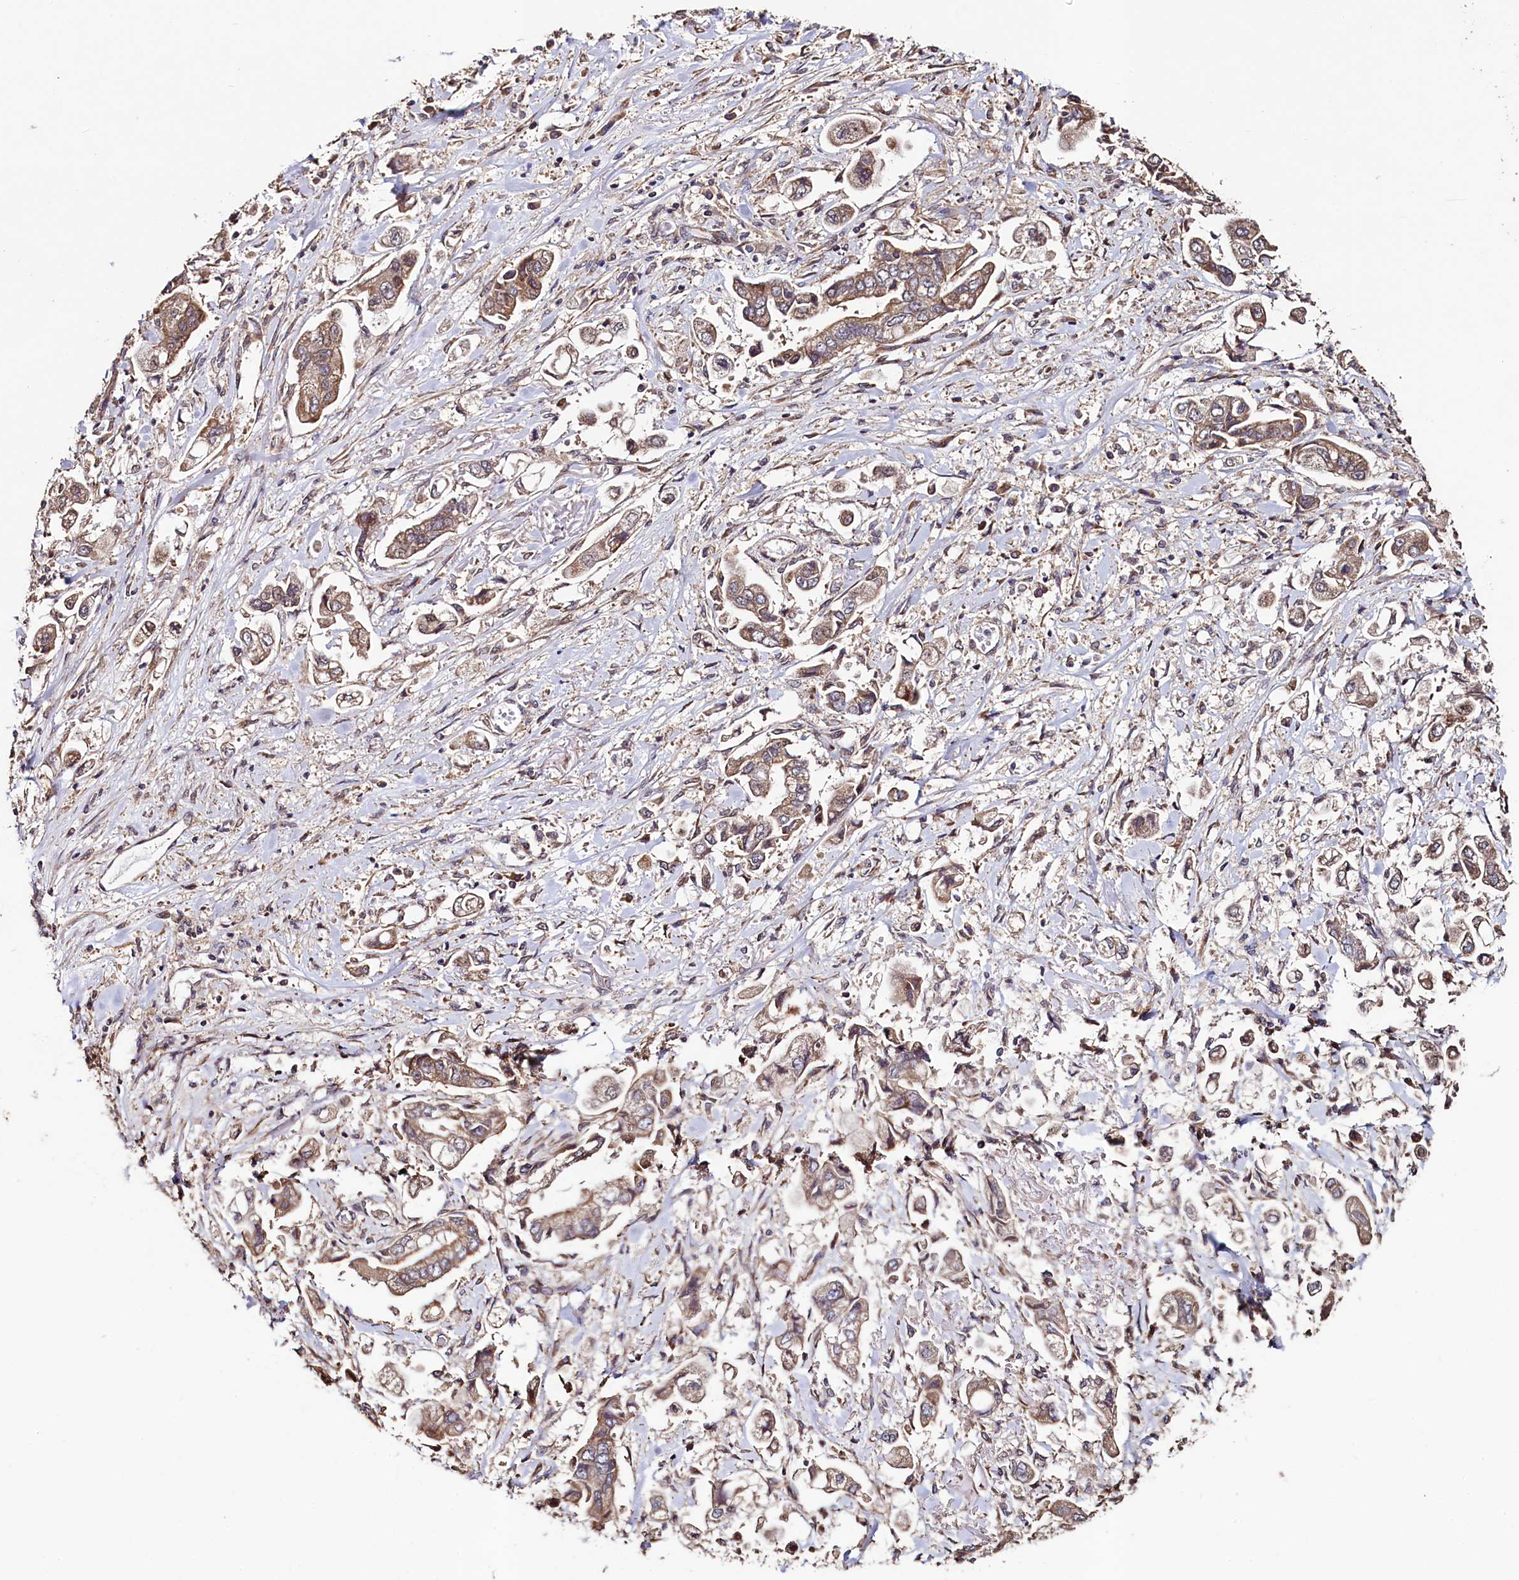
{"staining": {"intensity": "moderate", "quantity": ">75%", "location": "cytoplasmic/membranous"}, "tissue": "stomach cancer", "cell_type": "Tumor cells", "image_type": "cancer", "snomed": [{"axis": "morphology", "description": "Adenocarcinoma, NOS"}, {"axis": "topography", "description": "Stomach"}], "caption": "Immunohistochemistry (IHC) micrograph of human stomach cancer (adenocarcinoma) stained for a protein (brown), which exhibits medium levels of moderate cytoplasmic/membranous staining in about >75% of tumor cells.", "gene": "RBFA", "patient": {"sex": "male", "age": 62}}